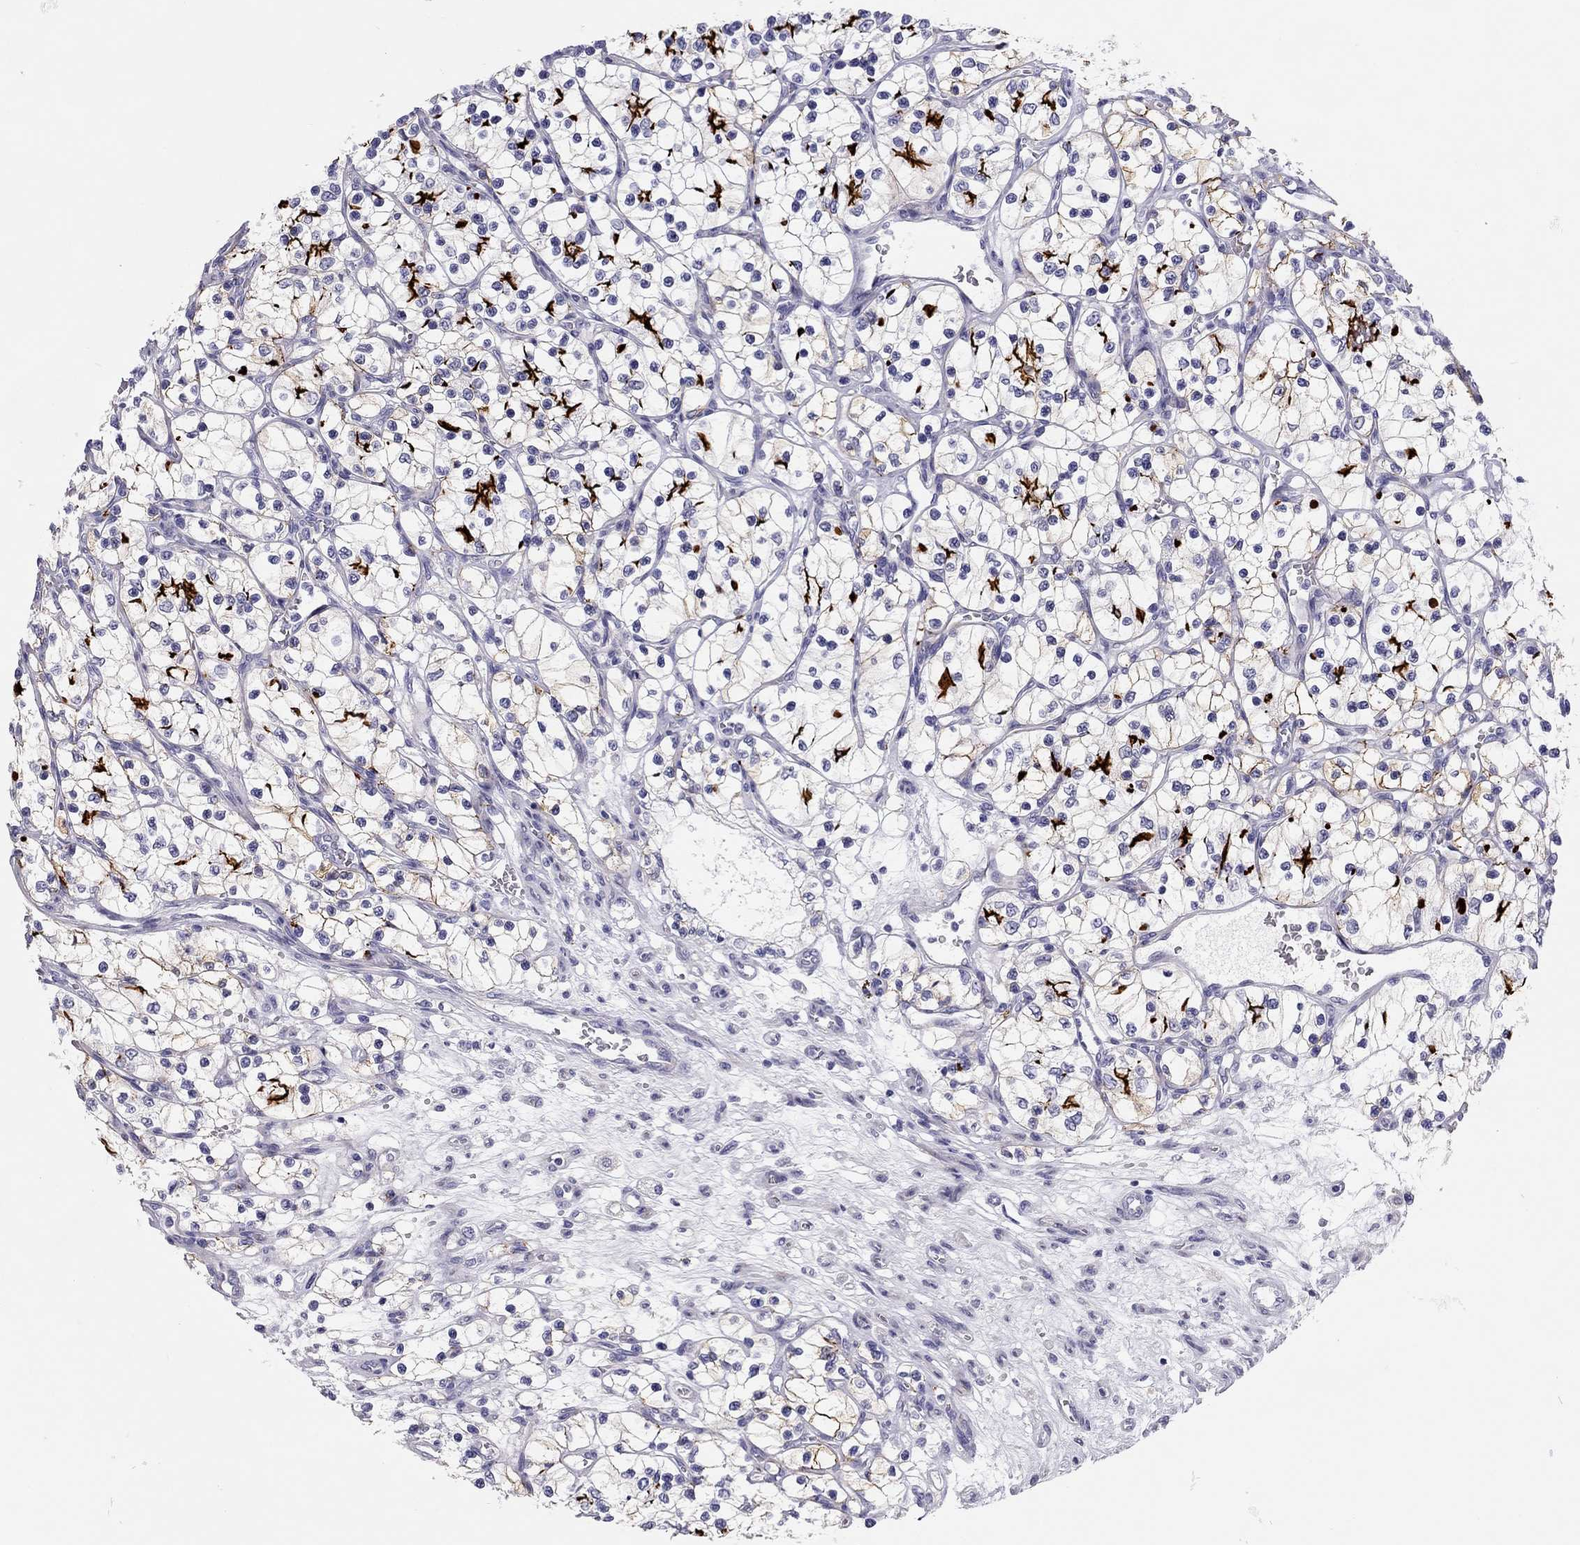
{"staining": {"intensity": "strong", "quantity": "<25%", "location": "cytoplasmic/membranous"}, "tissue": "renal cancer", "cell_type": "Tumor cells", "image_type": "cancer", "snomed": [{"axis": "morphology", "description": "Adenocarcinoma, NOS"}, {"axis": "topography", "description": "Kidney"}], "caption": "DAB (3,3'-diaminobenzidine) immunohistochemical staining of renal cancer (adenocarcinoma) shows strong cytoplasmic/membranous protein staining in about <25% of tumor cells.", "gene": "SCARB1", "patient": {"sex": "female", "age": 69}}